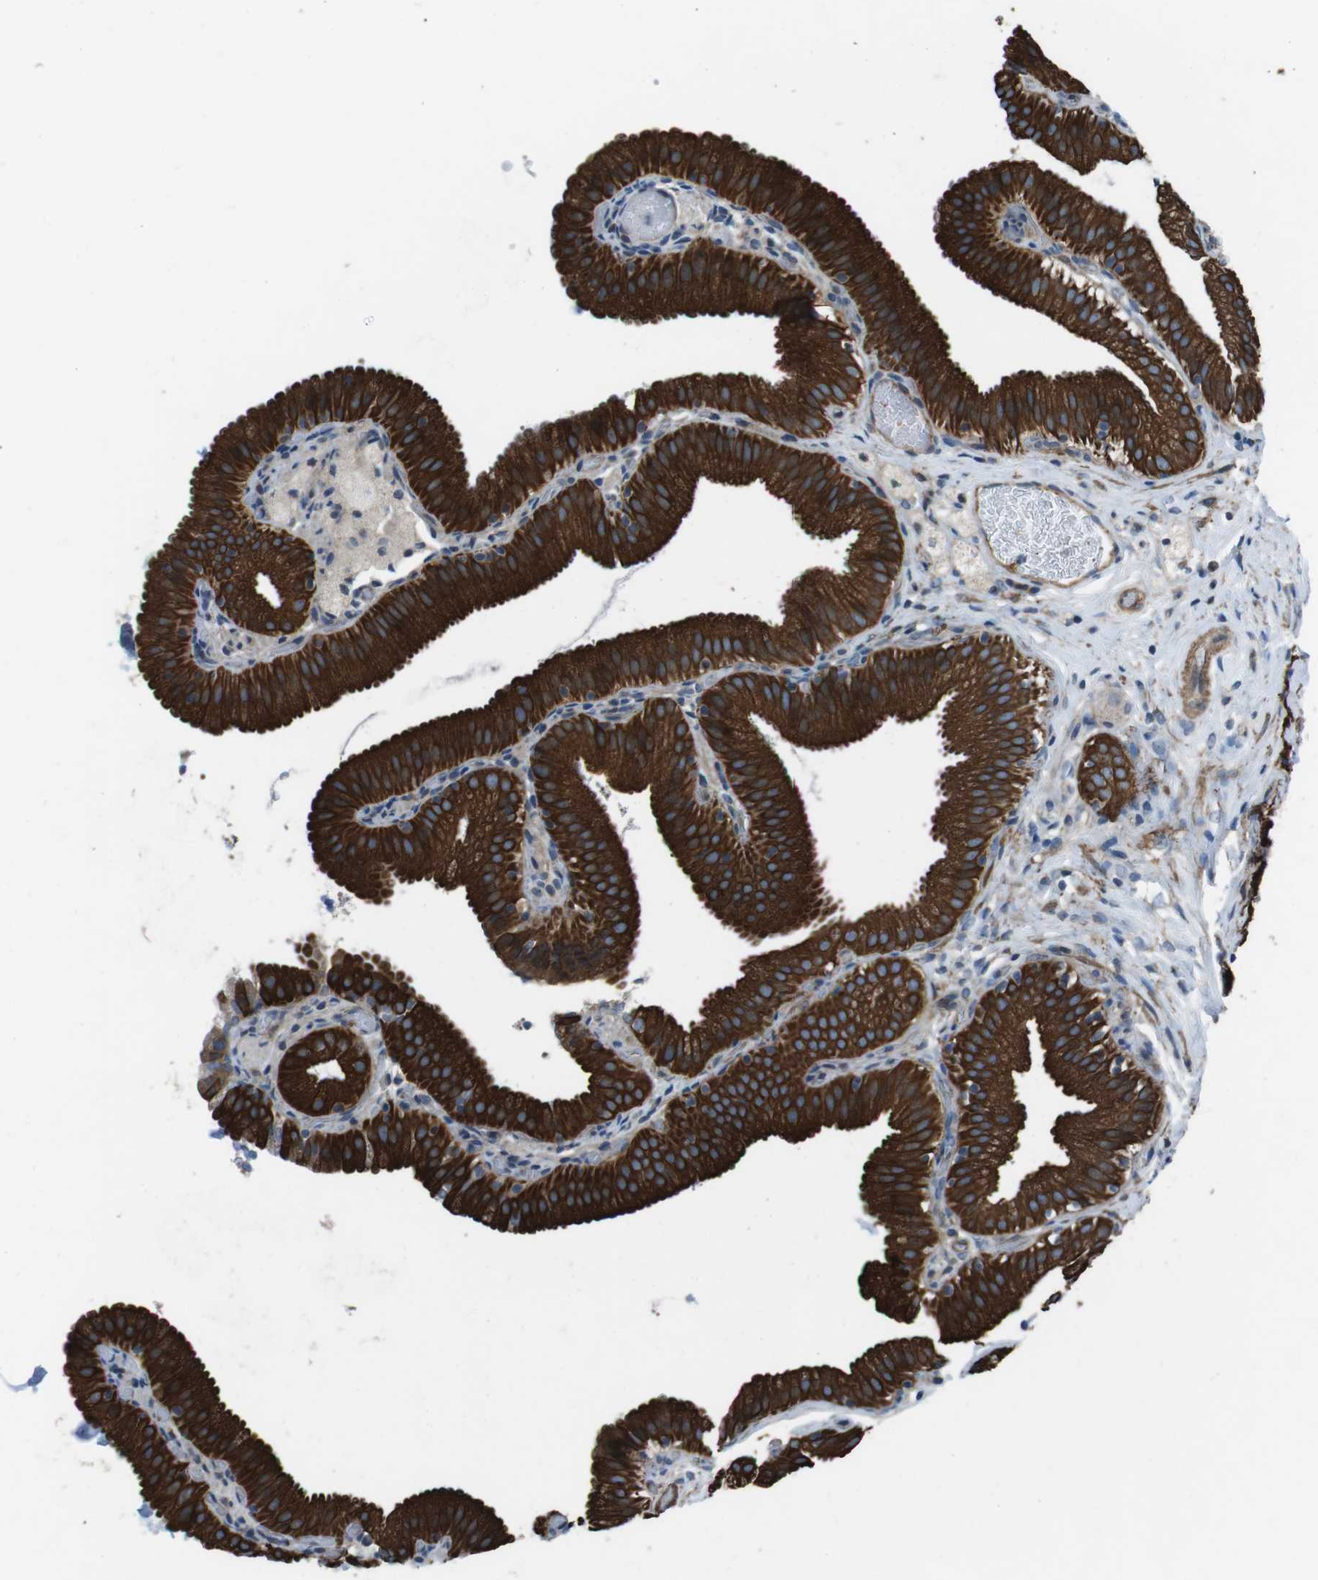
{"staining": {"intensity": "strong", "quantity": ">75%", "location": "cytoplasmic/membranous"}, "tissue": "gallbladder", "cell_type": "Glandular cells", "image_type": "normal", "snomed": [{"axis": "morphology", "description": "Normal tissue, NOS"}, {"axis": "topography", "description": "Gallbladder"}], "caption": "This photomicrograph shows IHC staining of benign gallbladder, with high strong cytoplasmic/membranous staining in about >75% of glandular cells.", "gene": "FAM174B", "patient": {"sex": "male", "age": 54}}